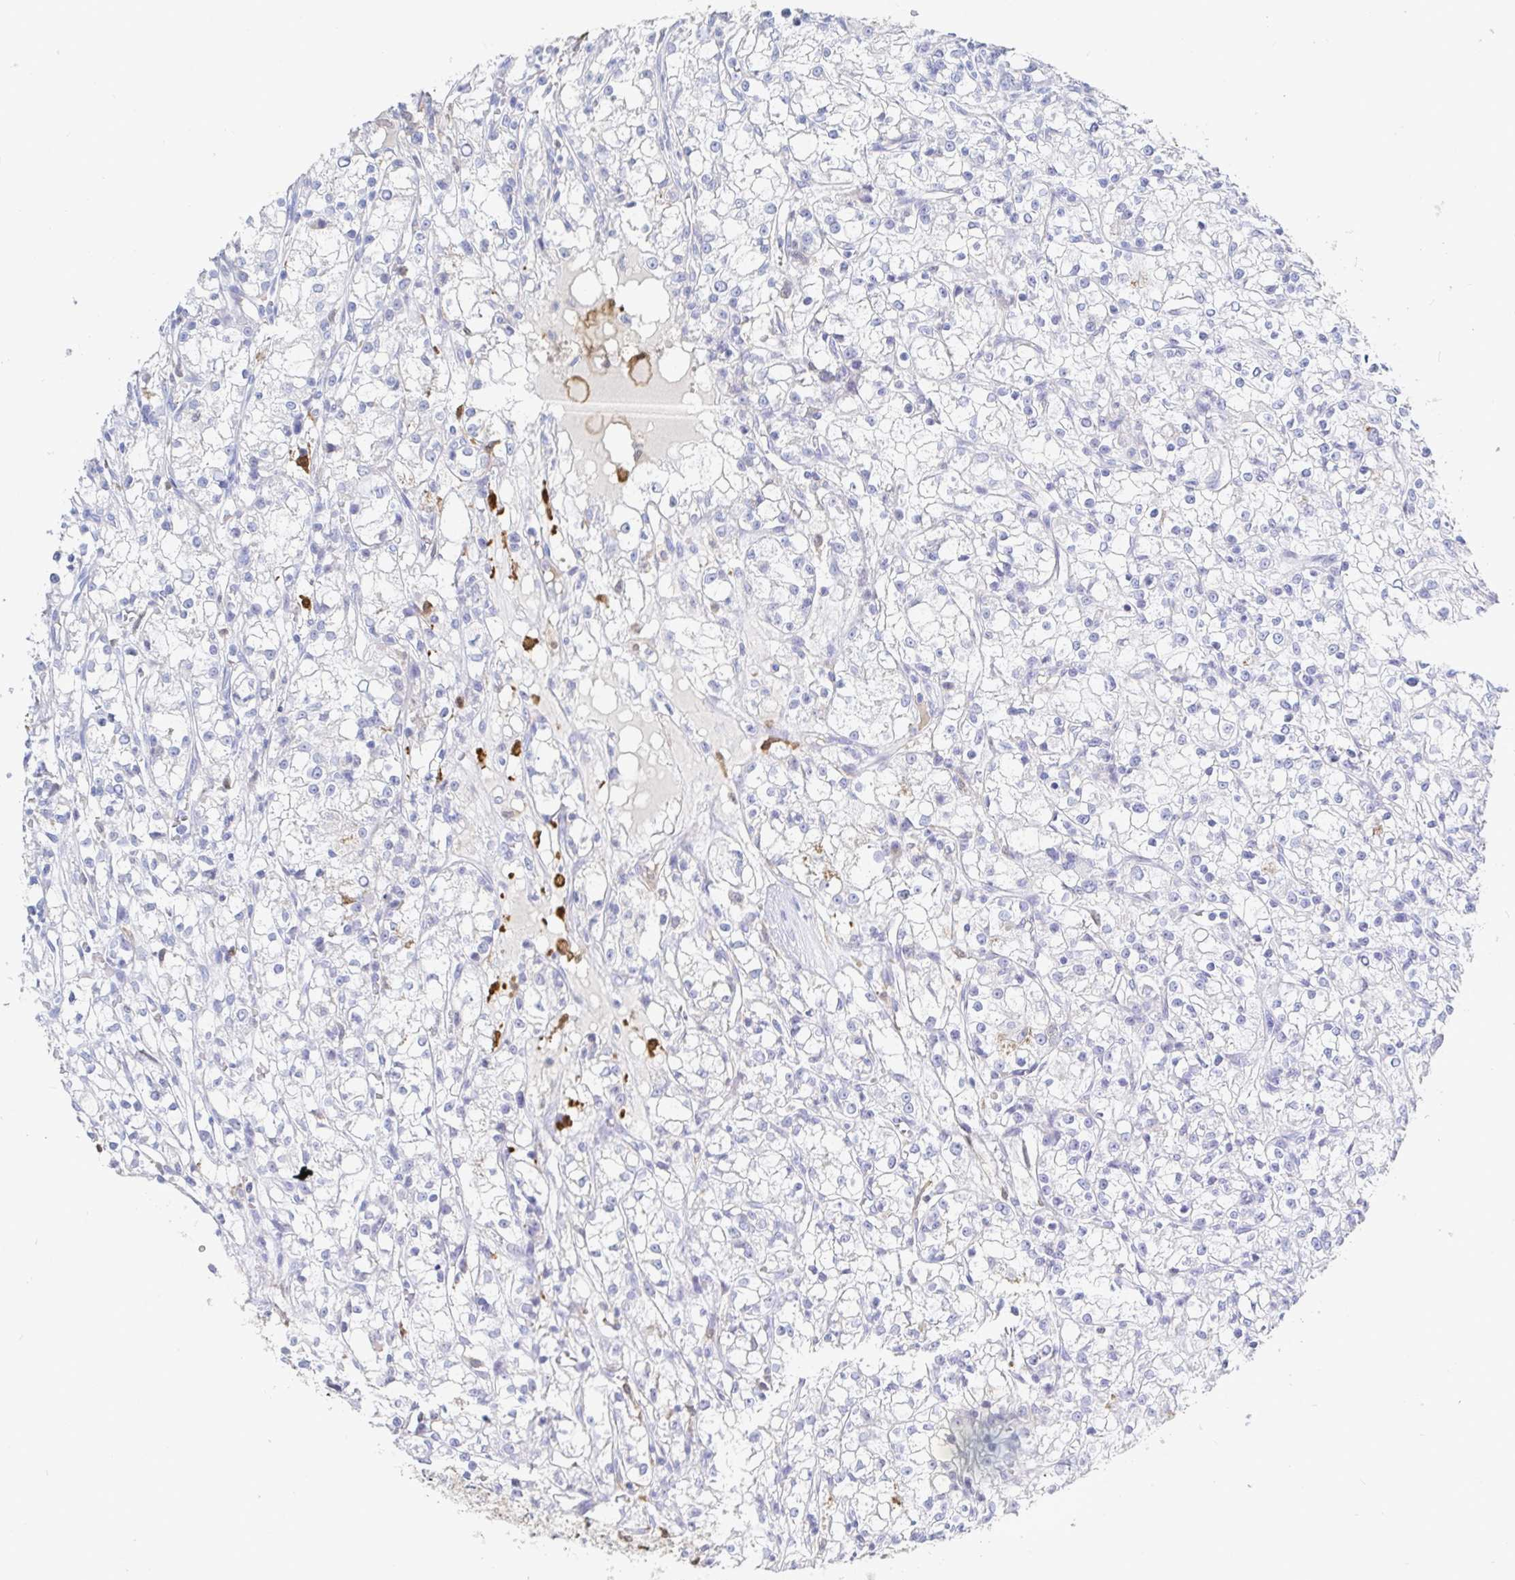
{"staining": {"intensity": "negative", "quantity": "none", "location": "none"}, "tissue": "renal cancer", "cell_type": "Tumor cells", "image_type": "cancer", "snomed": [{"axis": "morphology", "description": "Adenocarcinoma, NOS"}, {"axis": "topography", "description": "Kidney"}], "caption": "Adenocarcinoma (renal) stained for a protein using immunohistochemistry (IHC) displays no expression tumor cells.", "gene": "OR2A4", "patient": {"sex": "female", "age": 59}}